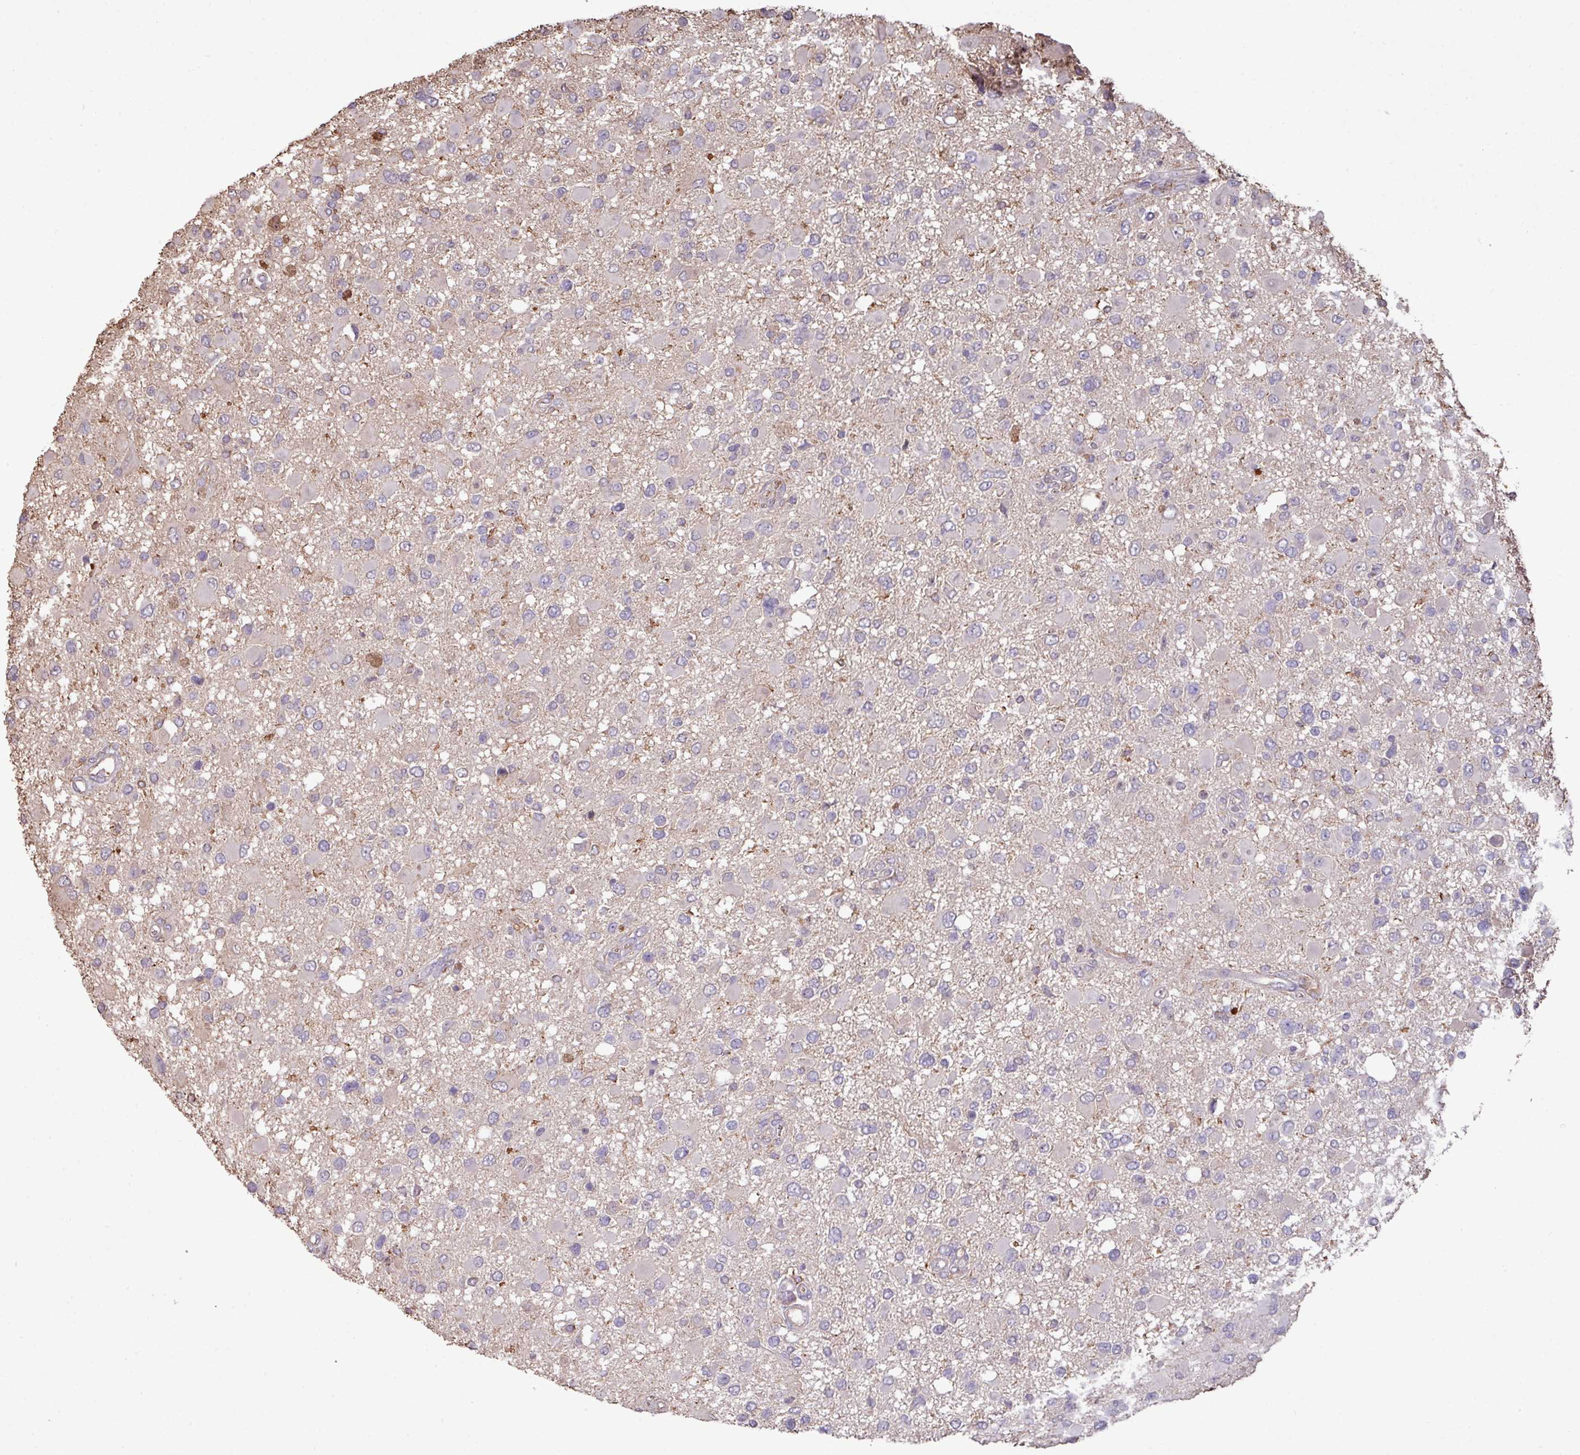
{"staining": {"intensity": "negative", "quantity": "none", "location": "none"}, "tissue": "glioma", "cell_type": "Tumor cells", "image_type": "cancer", "snomed": [{"axis": "morphology", "description": "Glioma, malignant, High grade"}, {"axis": "topography", "description": "Brain"}], "caption": "Immunohistochemistry micrograph of human malignant glioma (high-grade) stained for a protein (brown), which displays no staining in tumor cells.", "gene": "CAMK2B", "patient": {"sex": "male", "age": 53}}